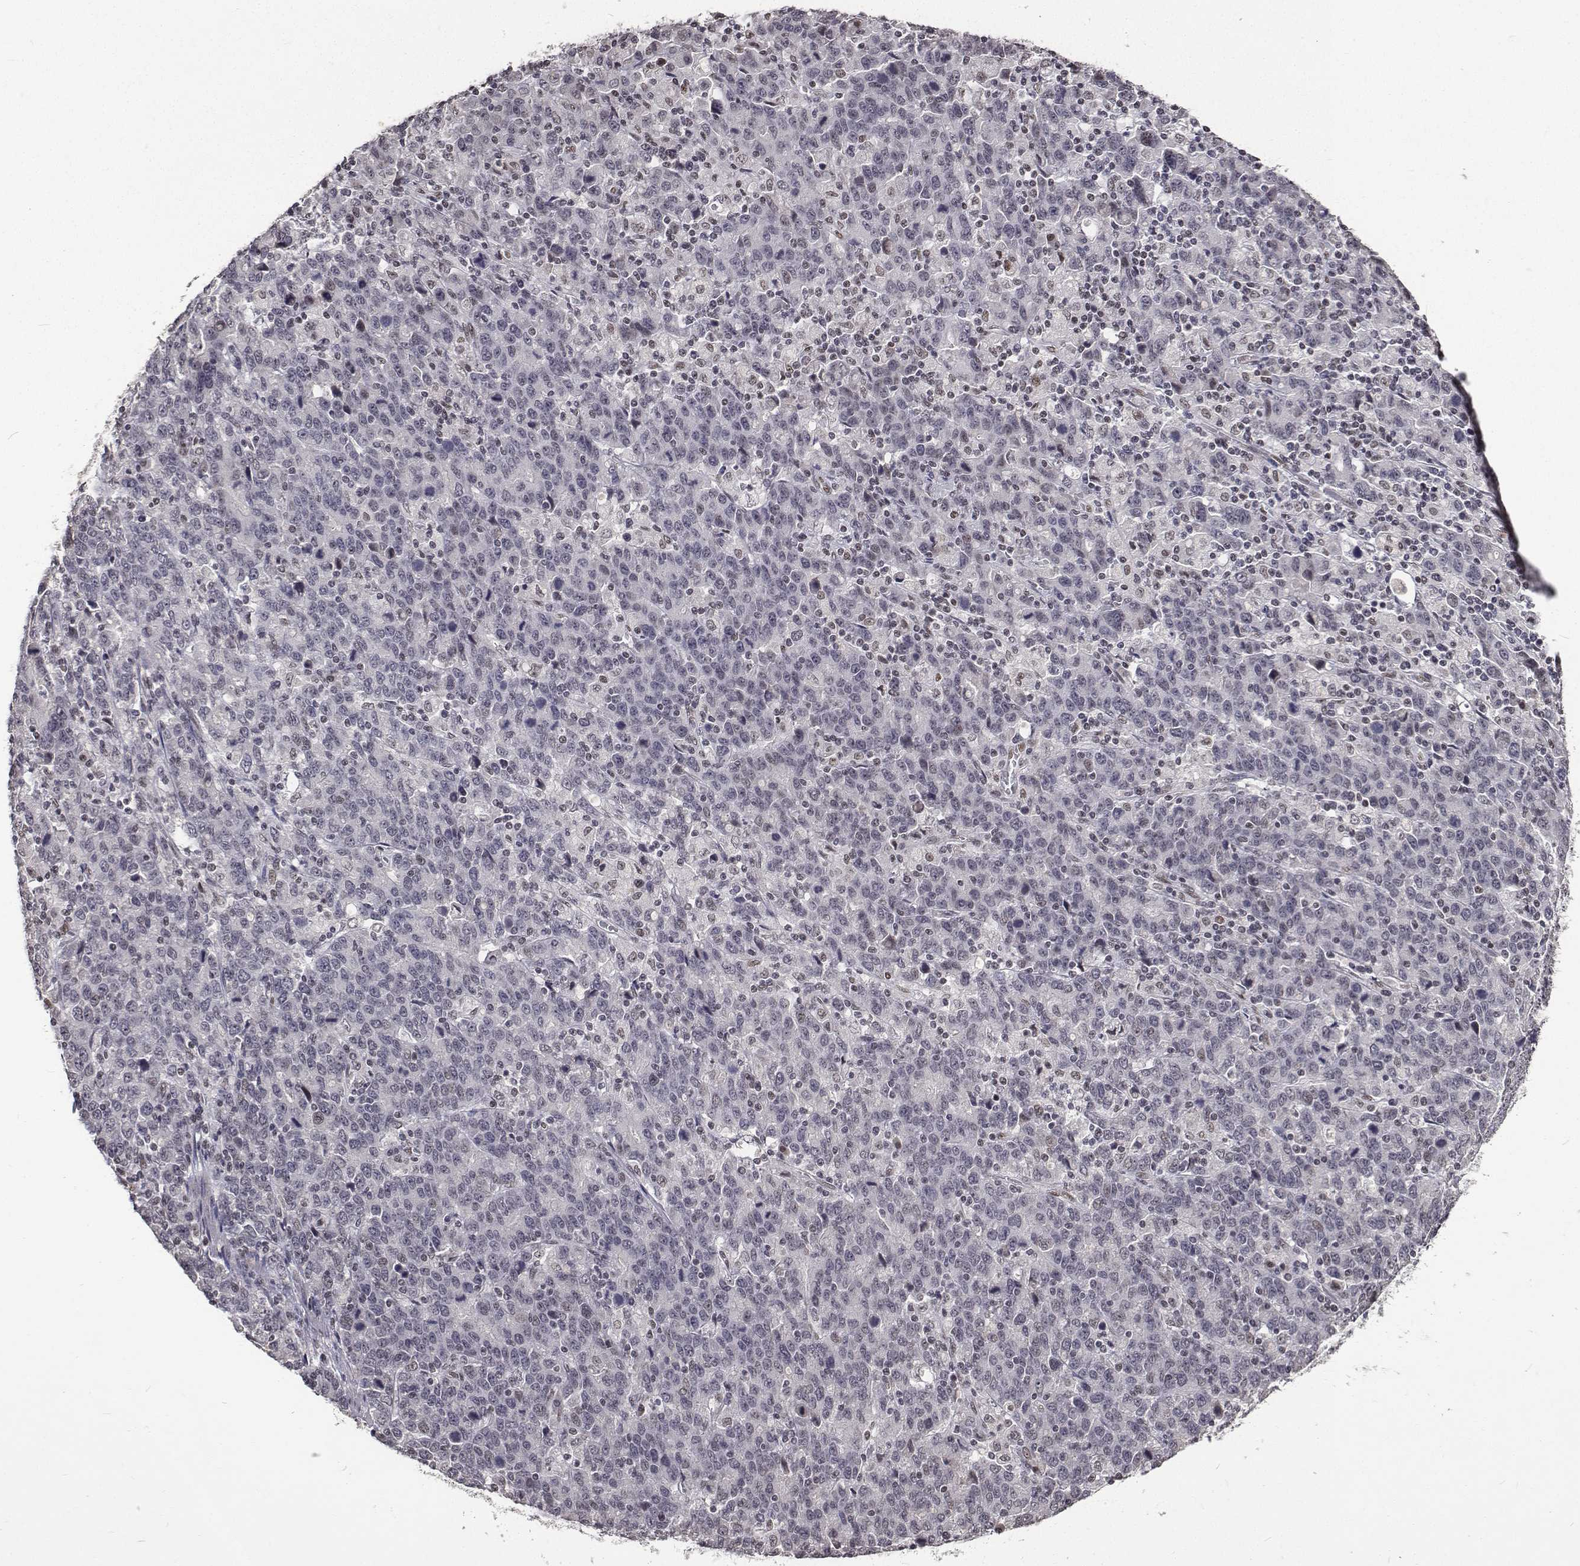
{"staining": {"intensity": "negative", "quantity": "none", "location": "none"}, "tissue": "stomach cancer", "cell_type": "Tumor cells", "image_type": "cancer", "snomed": [{"axis": "morphology", "description": "Adenocarcinoma, NOS"}, {"axis": "topography", "description": "Stomach, upper"}], "caption": "An image of human stomach cancer is negative for staining in tumor cells. The staining is performed using DAB brown chromogen with nuclei counter-stained in using hematoxylin.", "gene": "ATRX", "patient": {"sex": "male", "age": 69}}